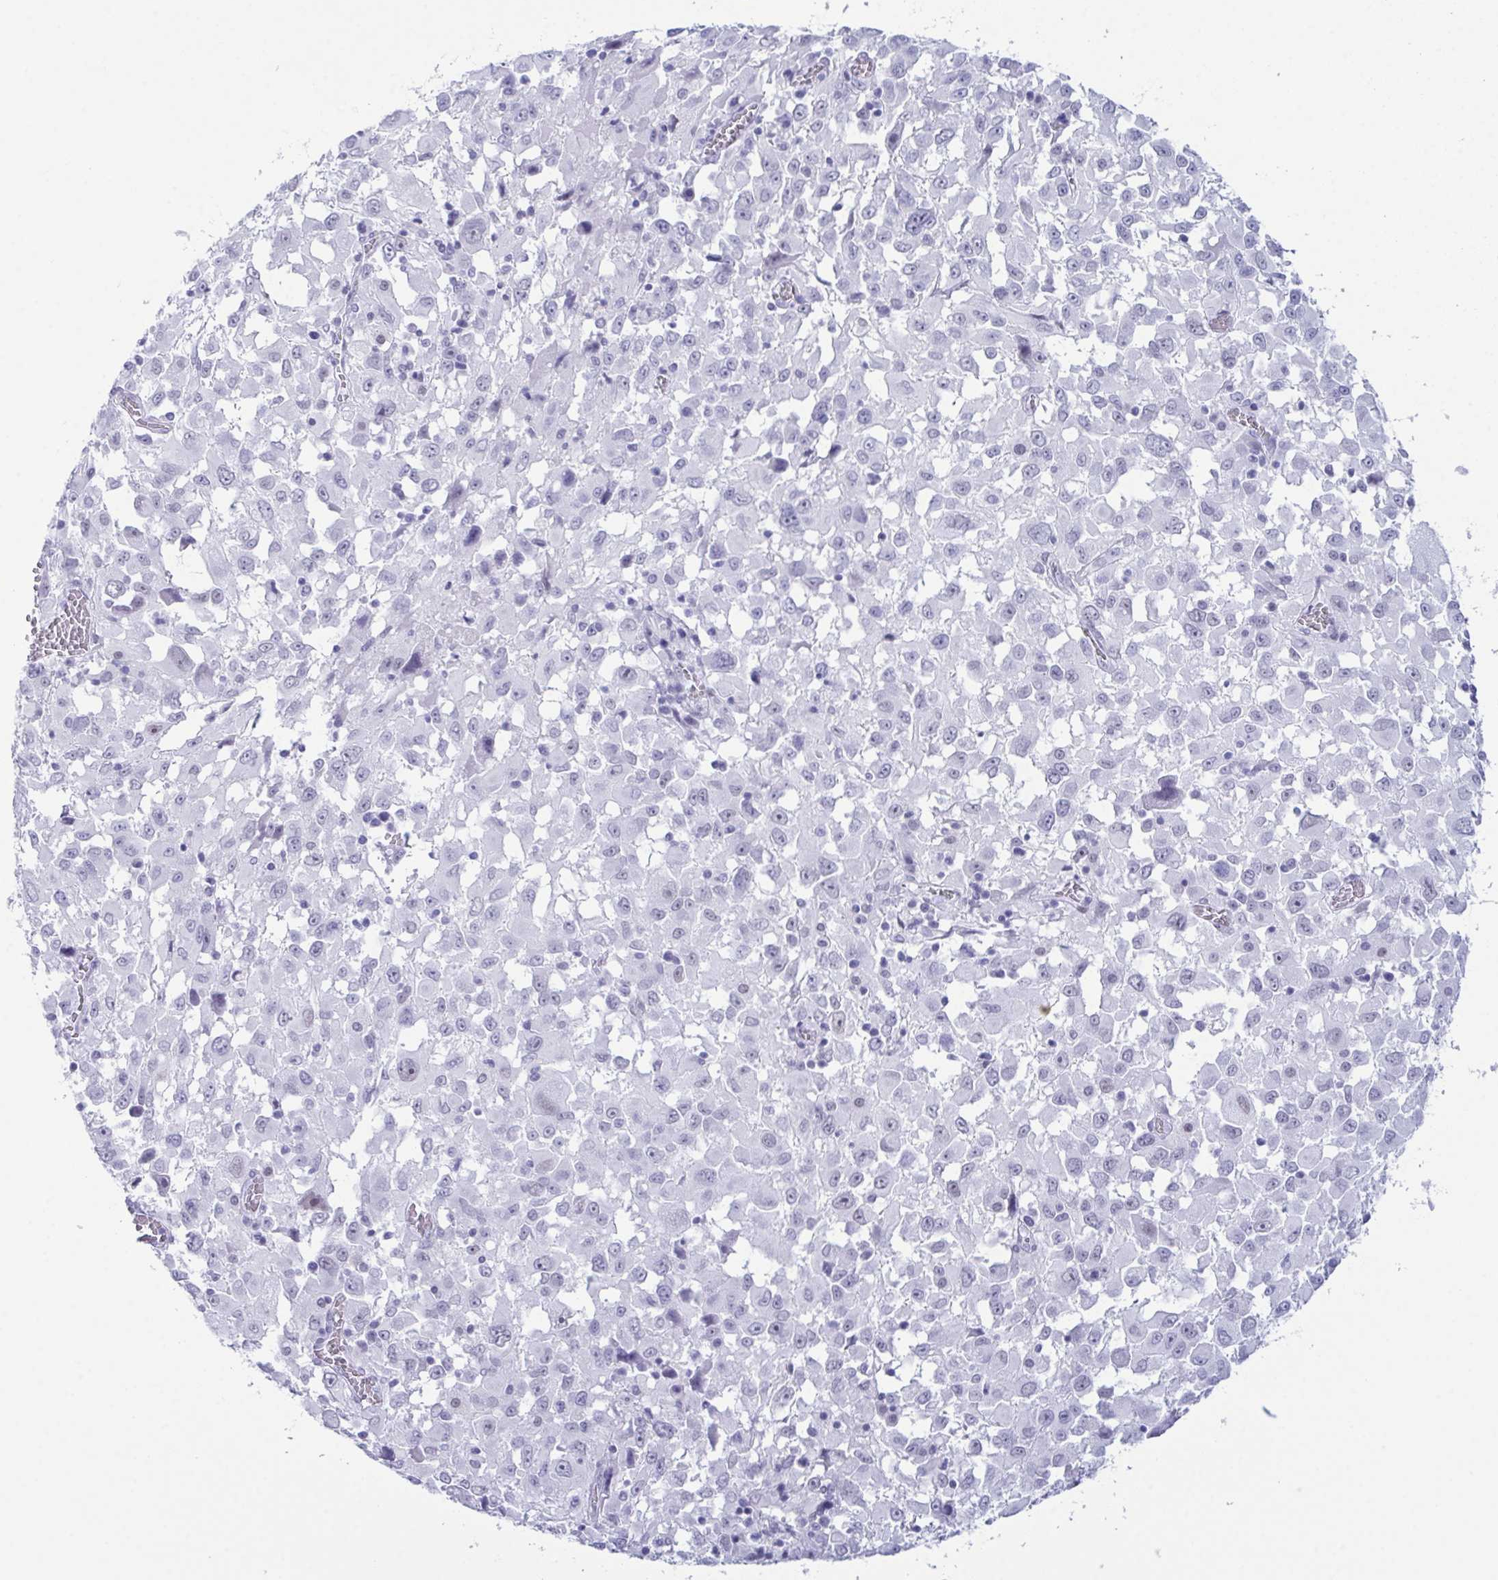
{"staining": {"intensity": "negative", "quantity": "none", "location": "none"}, "tissue": "melanoma", "cell_type": "Tumor cells", "image_type": "cancer", "snomed": [{"axis": "morphology", "description": "Malignant melanoma, Metastatic site"}, {"axis": "topography", "description": "Soft tissue"}], "caption": "High magnification brightfield microscopy of malignant melanoma (metastatic site) stained with DAB (3,3'-diaminobenzidine) (brown) and counterstained with hematoxylin (blue): tumor cells show no significant staining. (DAB (3,3'-diaminobenzidine) immunohistochemistry (IHC), high magnification).", "gene": "SUGP2", "patient": {"sex": "male", "age": 50}}